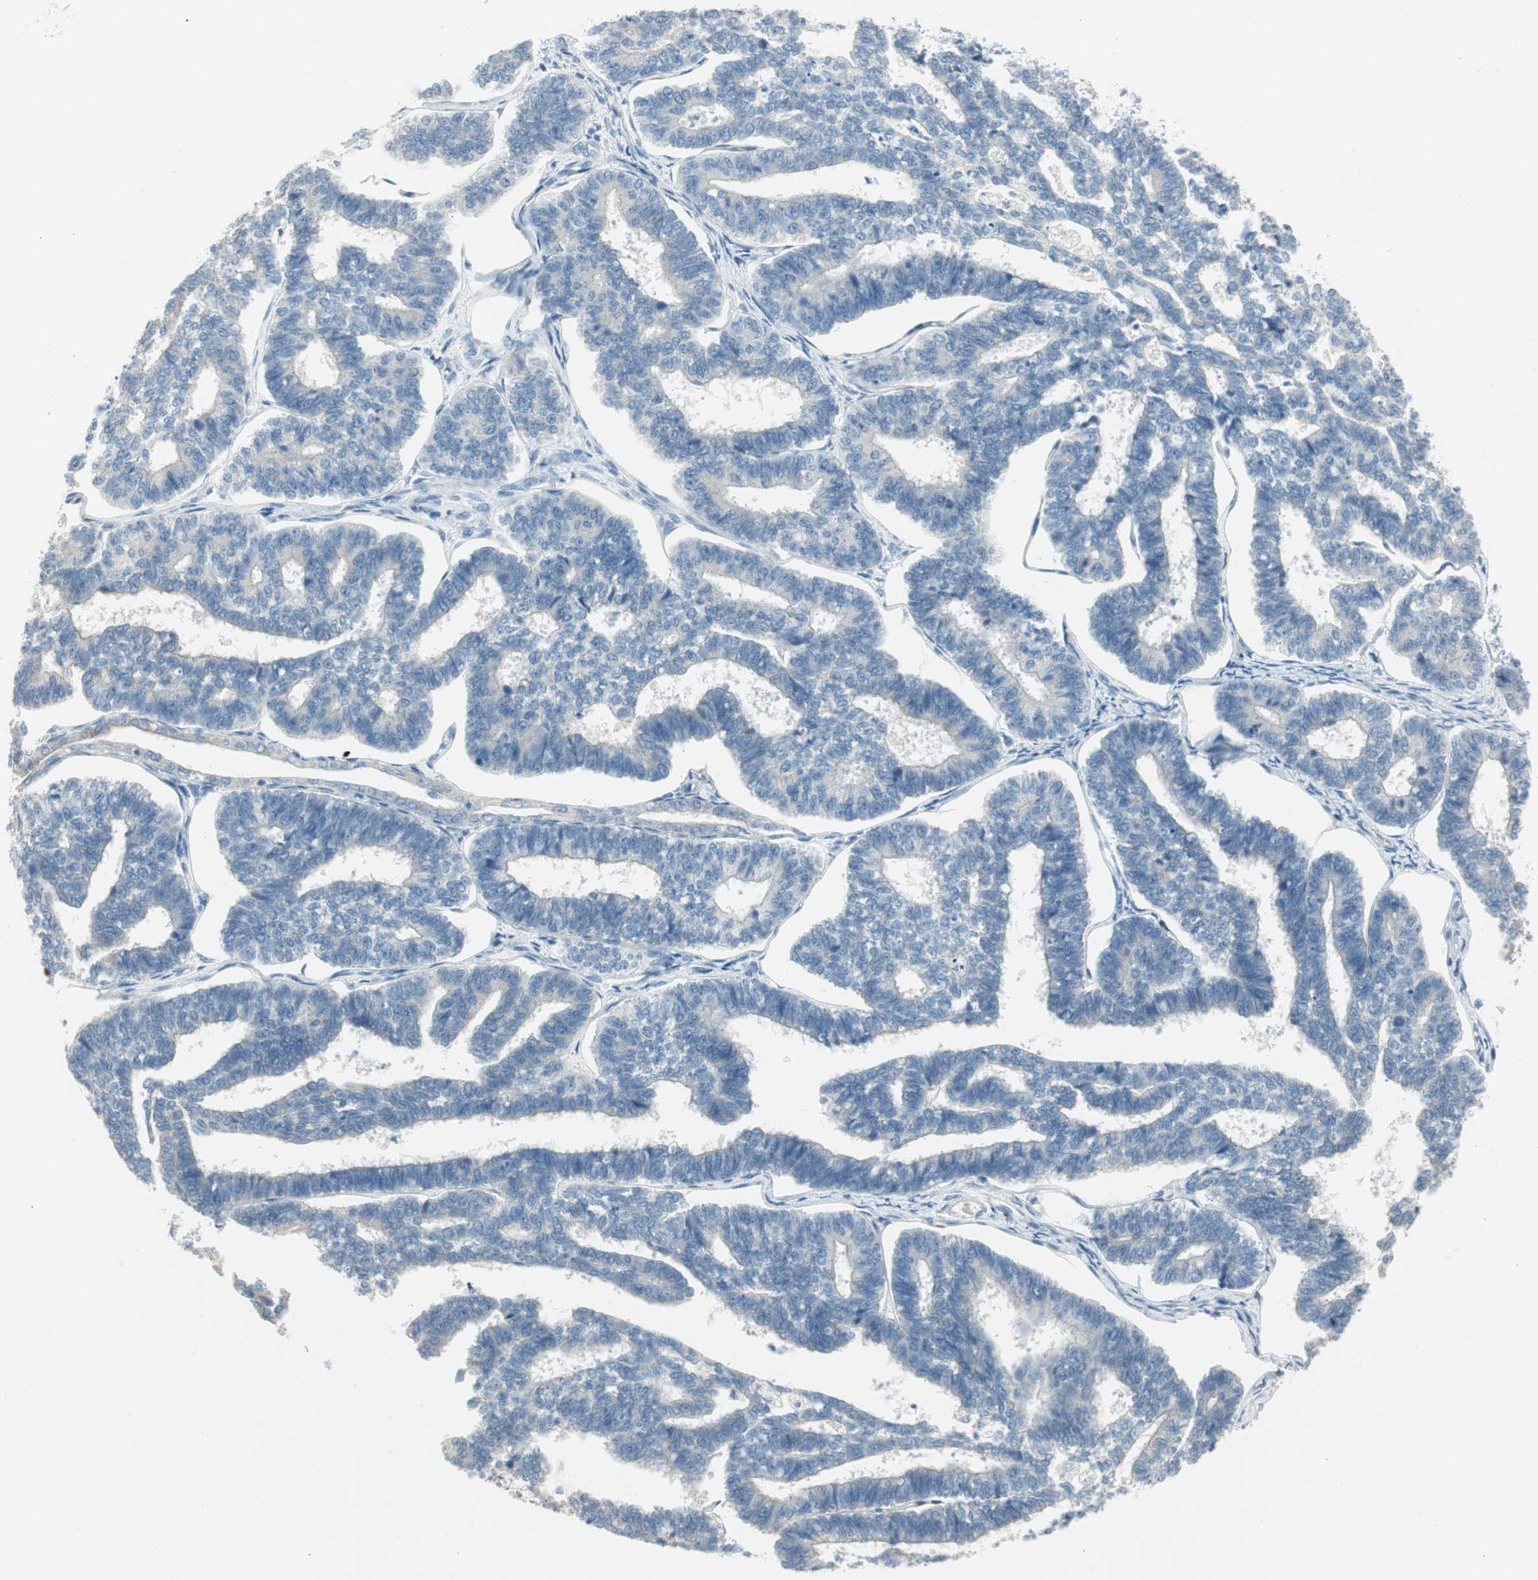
{"staining": {"intensity": "negative", "quantity": "none", "location": "none"}, "tissue": "endometrial cancer", "cell_type": "Tumor cells", "image_type": "cancer", "snomed": [{"axis": "morphology", "description": "Adenocarcinoma, NOS"}, {"axis": "topography", "description": "Endometrium"}], "caption": "High power microscopy image of an immunohistochemistry (IHC) micrograph of endometrial cancer (adenocarcinoma), revealing no significant expression in tumor cells.", "gene": "SPINK4", "patient": {"sex": "female", "age": 70}}